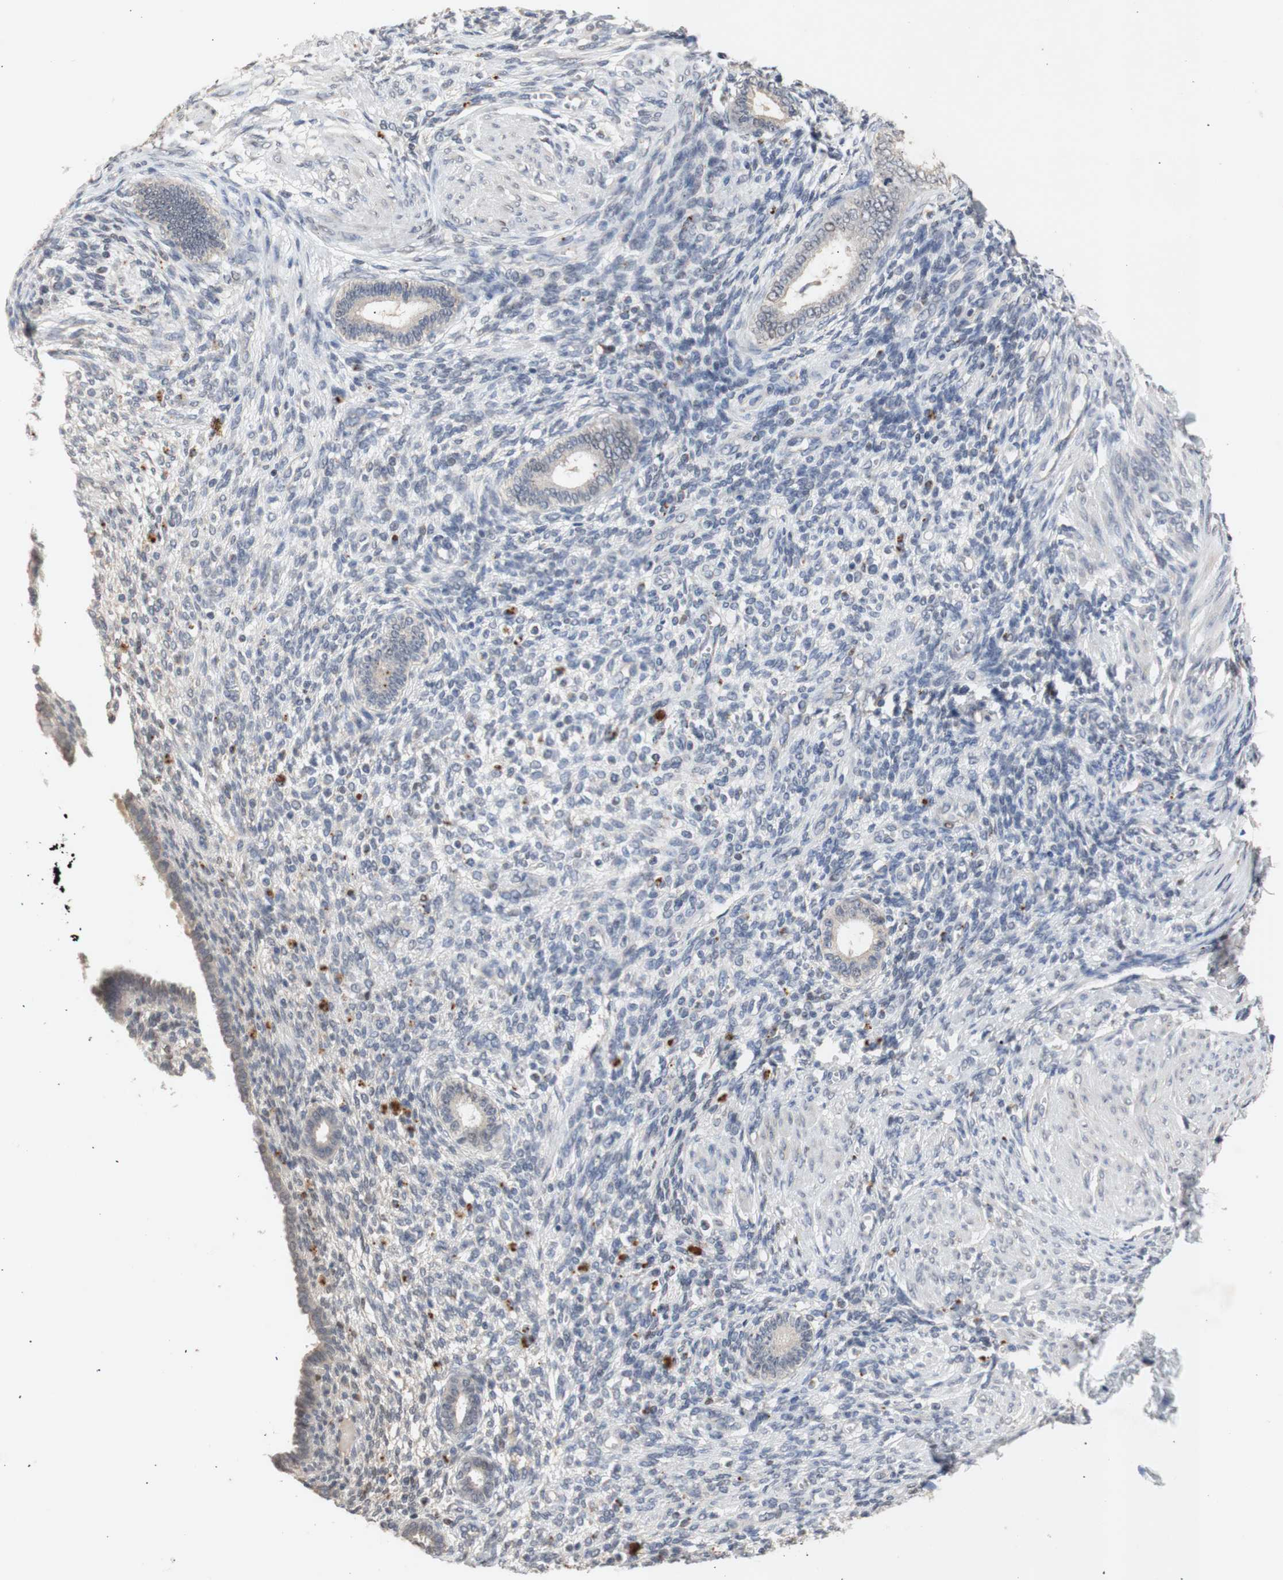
{"staining": {"intensity": "weak", "quantity": "<25%", "location": "nuclear"}, "tissue": "endometrium", "cell_type": "Cells in endometrial stroma", "image_type": "normal", "snomed": [{"axis": "morphology", "description": "Normal tissue, NOS"}, {"axis": "topography", "description": "Endometrium"}], "caption": "IHC histopathology image of benign endometrium: human endometrium stained with DAB (3,3'-diaminobenzidine) displays no significant protein expression in cells in endometrial stroma. Nuclei are stained in blue.", "gene": "FOSB", "patient": {"sex": "female", "age": 72}}